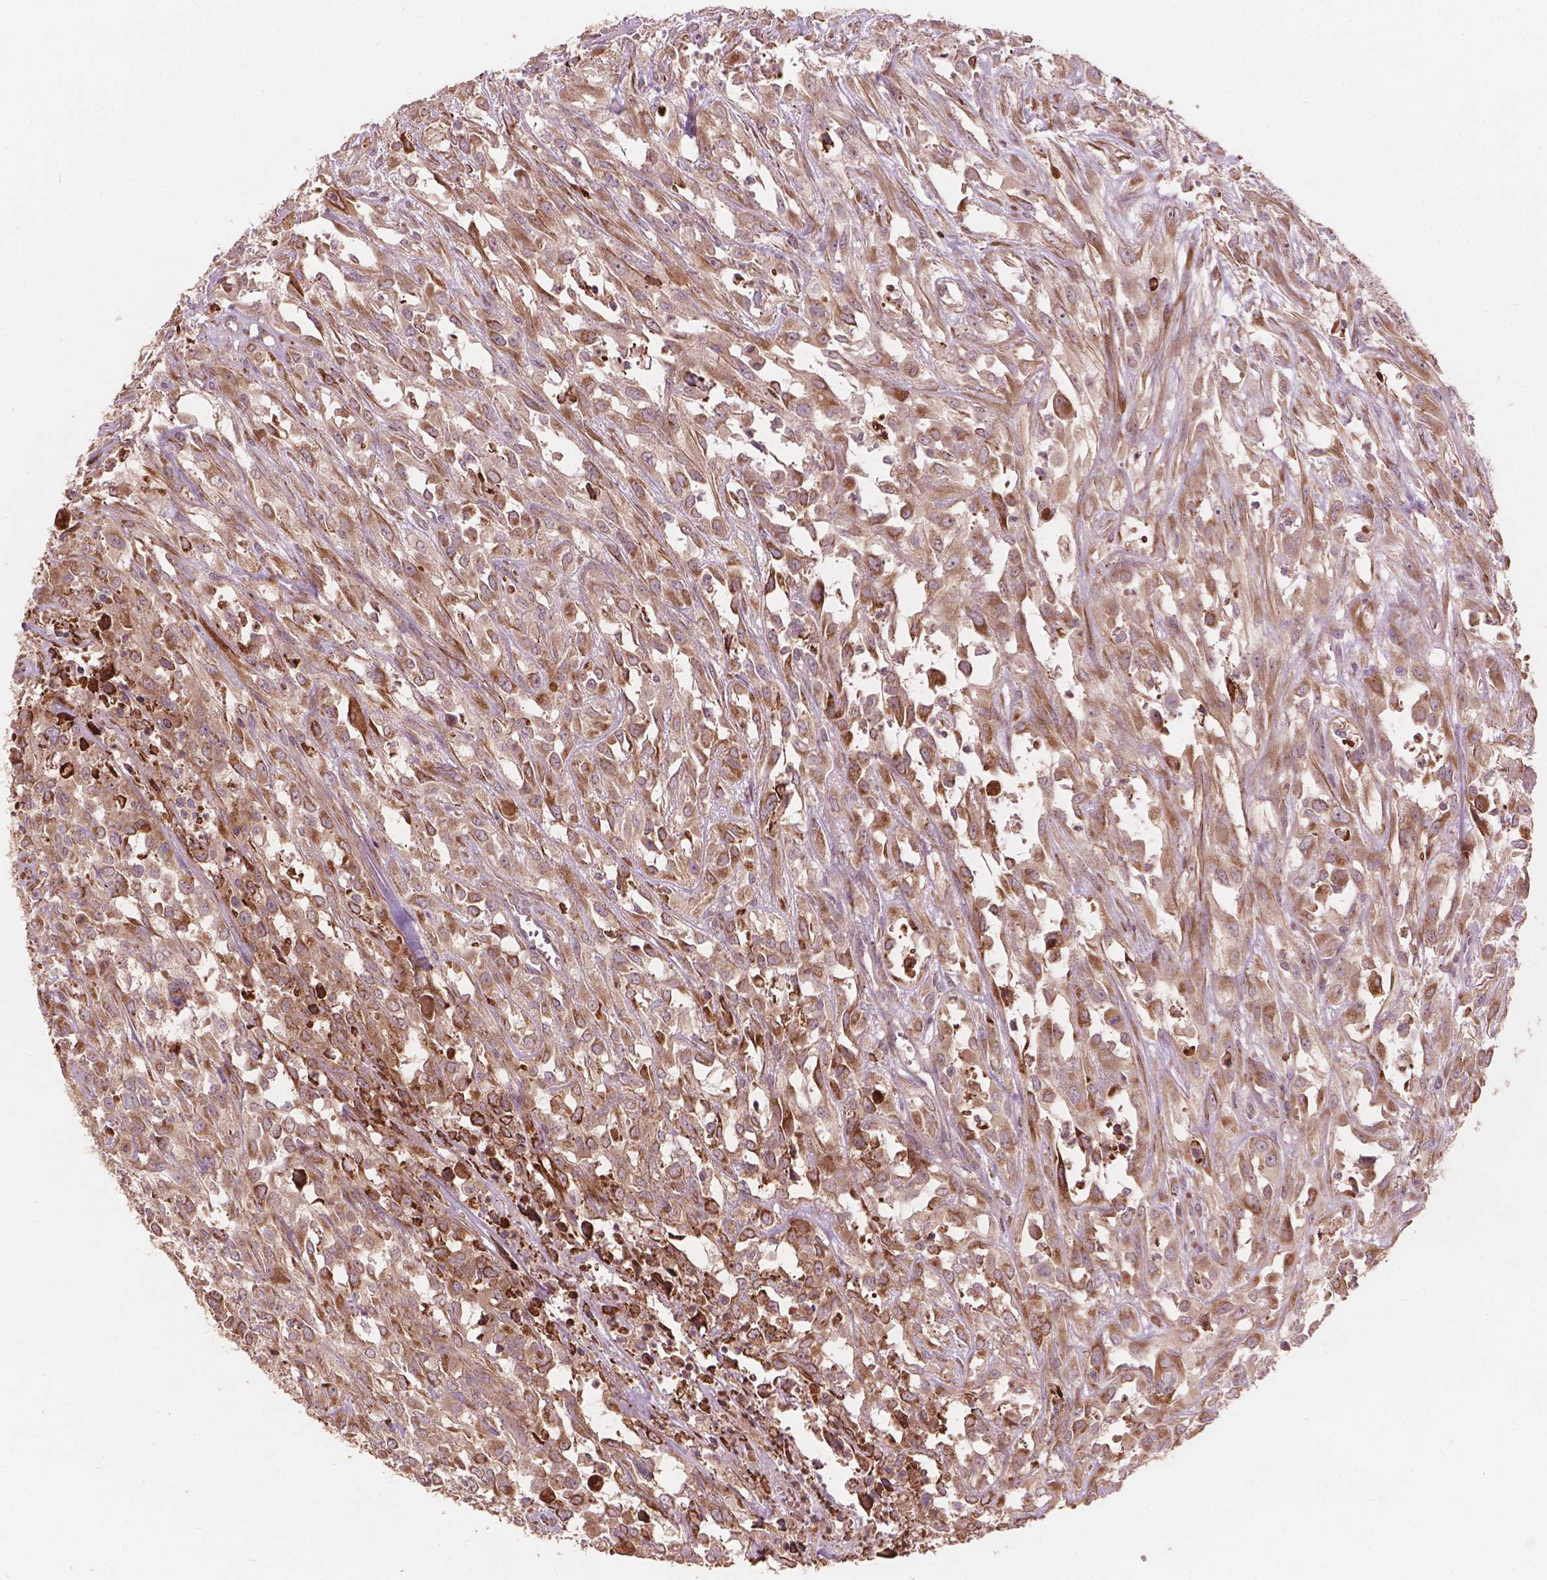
{"staining": {"intensity": "moderate", "quantity": "25%-75%", "location": "cytoplasmic/membranous"}, "tissue": "urothelial cancer", "cell_type": "Tumor cells", "image_type": "cancer", "snomed": [{"axis": "morphology", "description": "Urothelial carcinoma, High grade"}, {"axis": "topography", "description": "Urinary bladder"}], "caption": "Immunohistochemical staining of urothelial carcinoma (high-grade) shows moderate cytoplasmic/membranous protein positivity in about 25%-75% of tumor cells.", "gene": "FNIP1", "patient": {"sex": "male", "age": 67}}